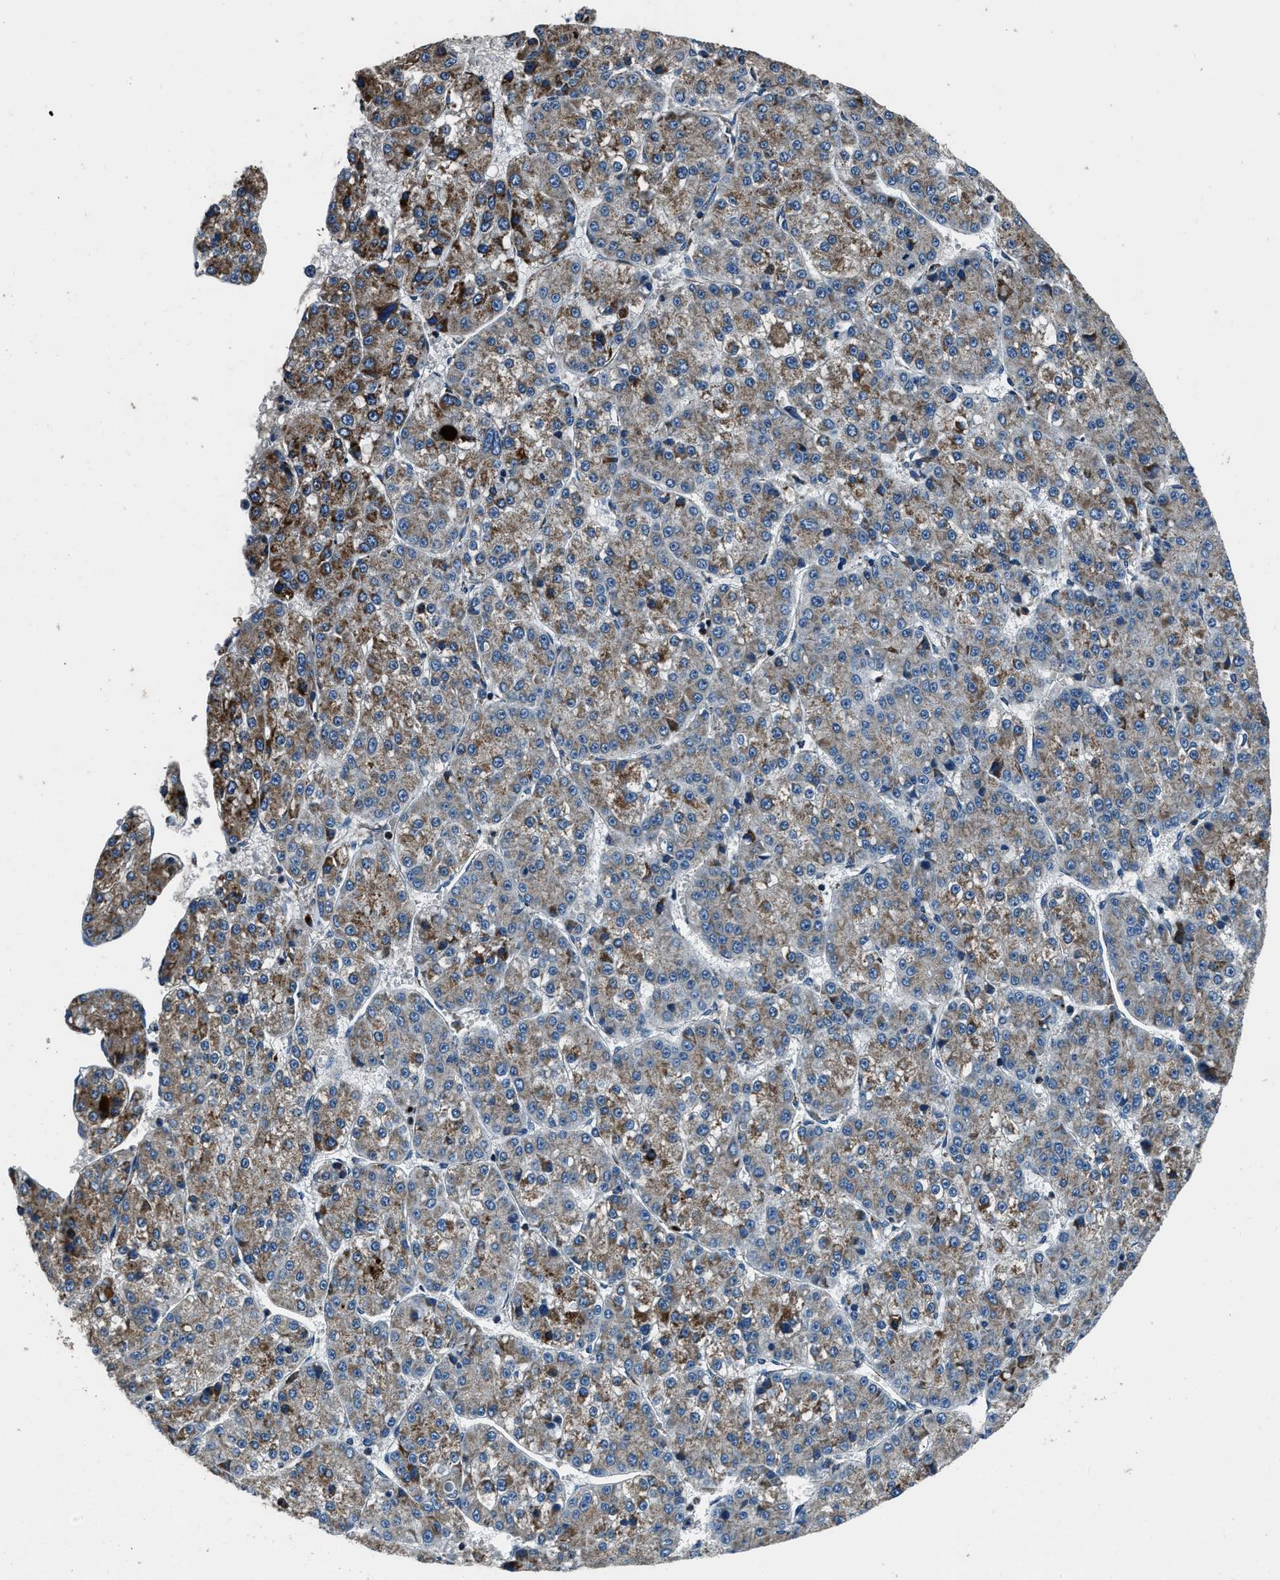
{"staining": {"intensity": "moderate", "quantity": "25%-75%", "location": "cytoplasmic/membranous"}, "tissue": "liver cancer", "cell_type": "Tumor cells", "image_type": "cancer", "snomed": [{"axis": "morphology", "description": "Carcinoma, Hepatocellular, NOS"}, {"axis": "topography", "description": "Liver"}], "caption": "Tumor cells reveal medium levels of moderate cytoplasmic/membranous positivity in about 25%-75% of cells in liver cancer.", "gene": "OGDH", "patient": {"sex": "female", "age": 73}}